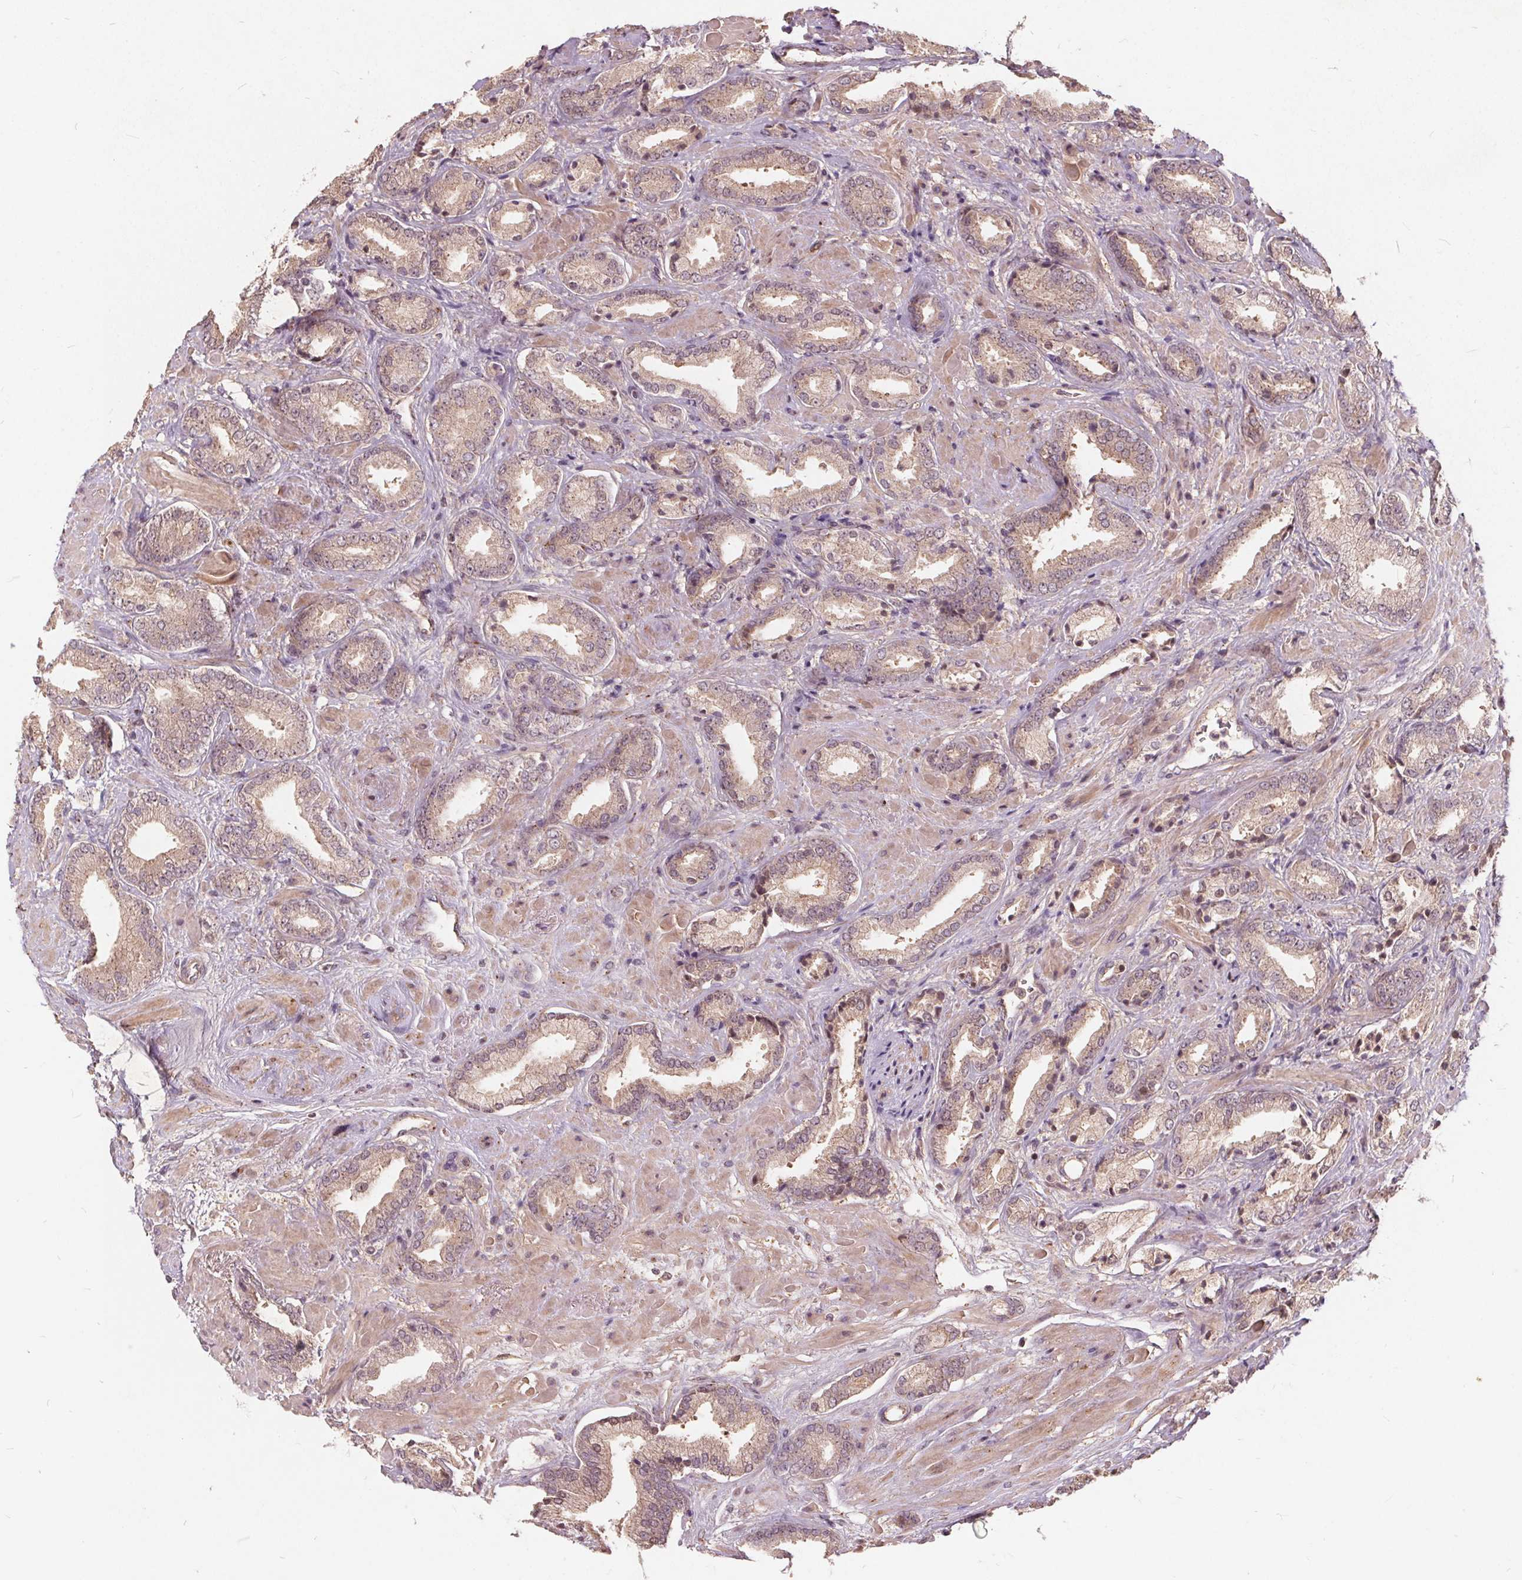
{"staining": {"intensity": "weak", "quantity": "25%-75%", "location": "cytoplasmic/membranous"}, "tissue": "prostate cancer", "cell_type": "Tumor cells", "image_type": "cancer", "snomed": [{"axis": "morphology", "description": "Adenocarcinoma, High grade"}, {"axis": "topography", "description": "Prostate"}], "caption": "There is low levels of weak cytoplasmic/membranous staining in tumor cells of high-grade adenocarcinoma (prostate), as demonstrated by immunohistochemical staining (brown color).", "gene": "CSNK1G2", "patient": {"sex": "male", "age": 56}}